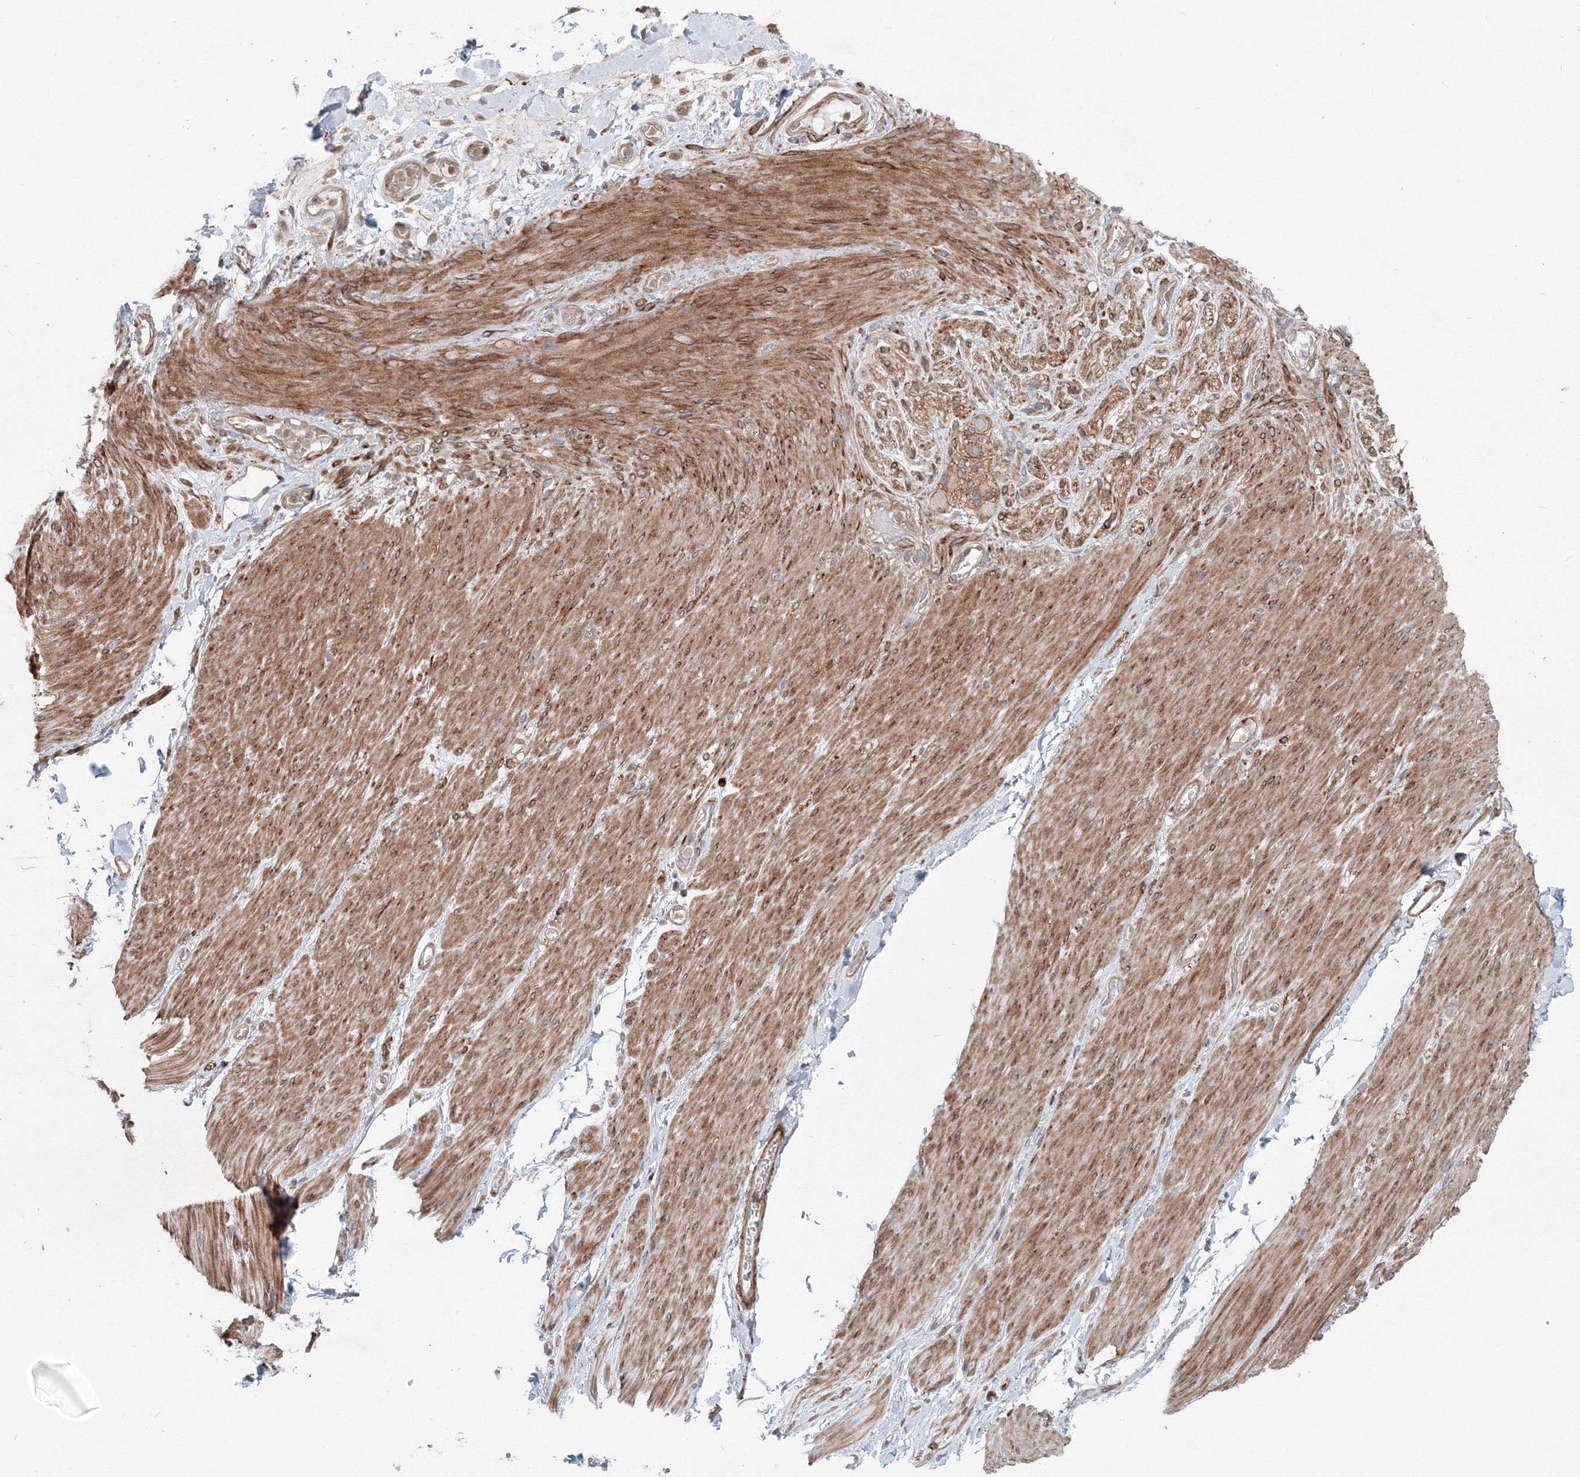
{"staining": {"intensity": "negative", "quantity": "none", "location": "none"}, "tissue": "adipose tissue", "cell_type": "Adipocytes", "image_type": "normal", "snomed": [{"axis": "morphology", "description": "Normal tissue, NOS"}, {"axis": "topography", "description": "Colon"}, {"axis": "topography", "description": "Peripheral nerve tissue"}], "caption": "IHC image of unremarkable human adipose tissue stained for a protein (brown), which demonstrates no staining in adipocytes.", "gene": "SH3PXD2A", "patient": {"sex": "female", "age": 61}}